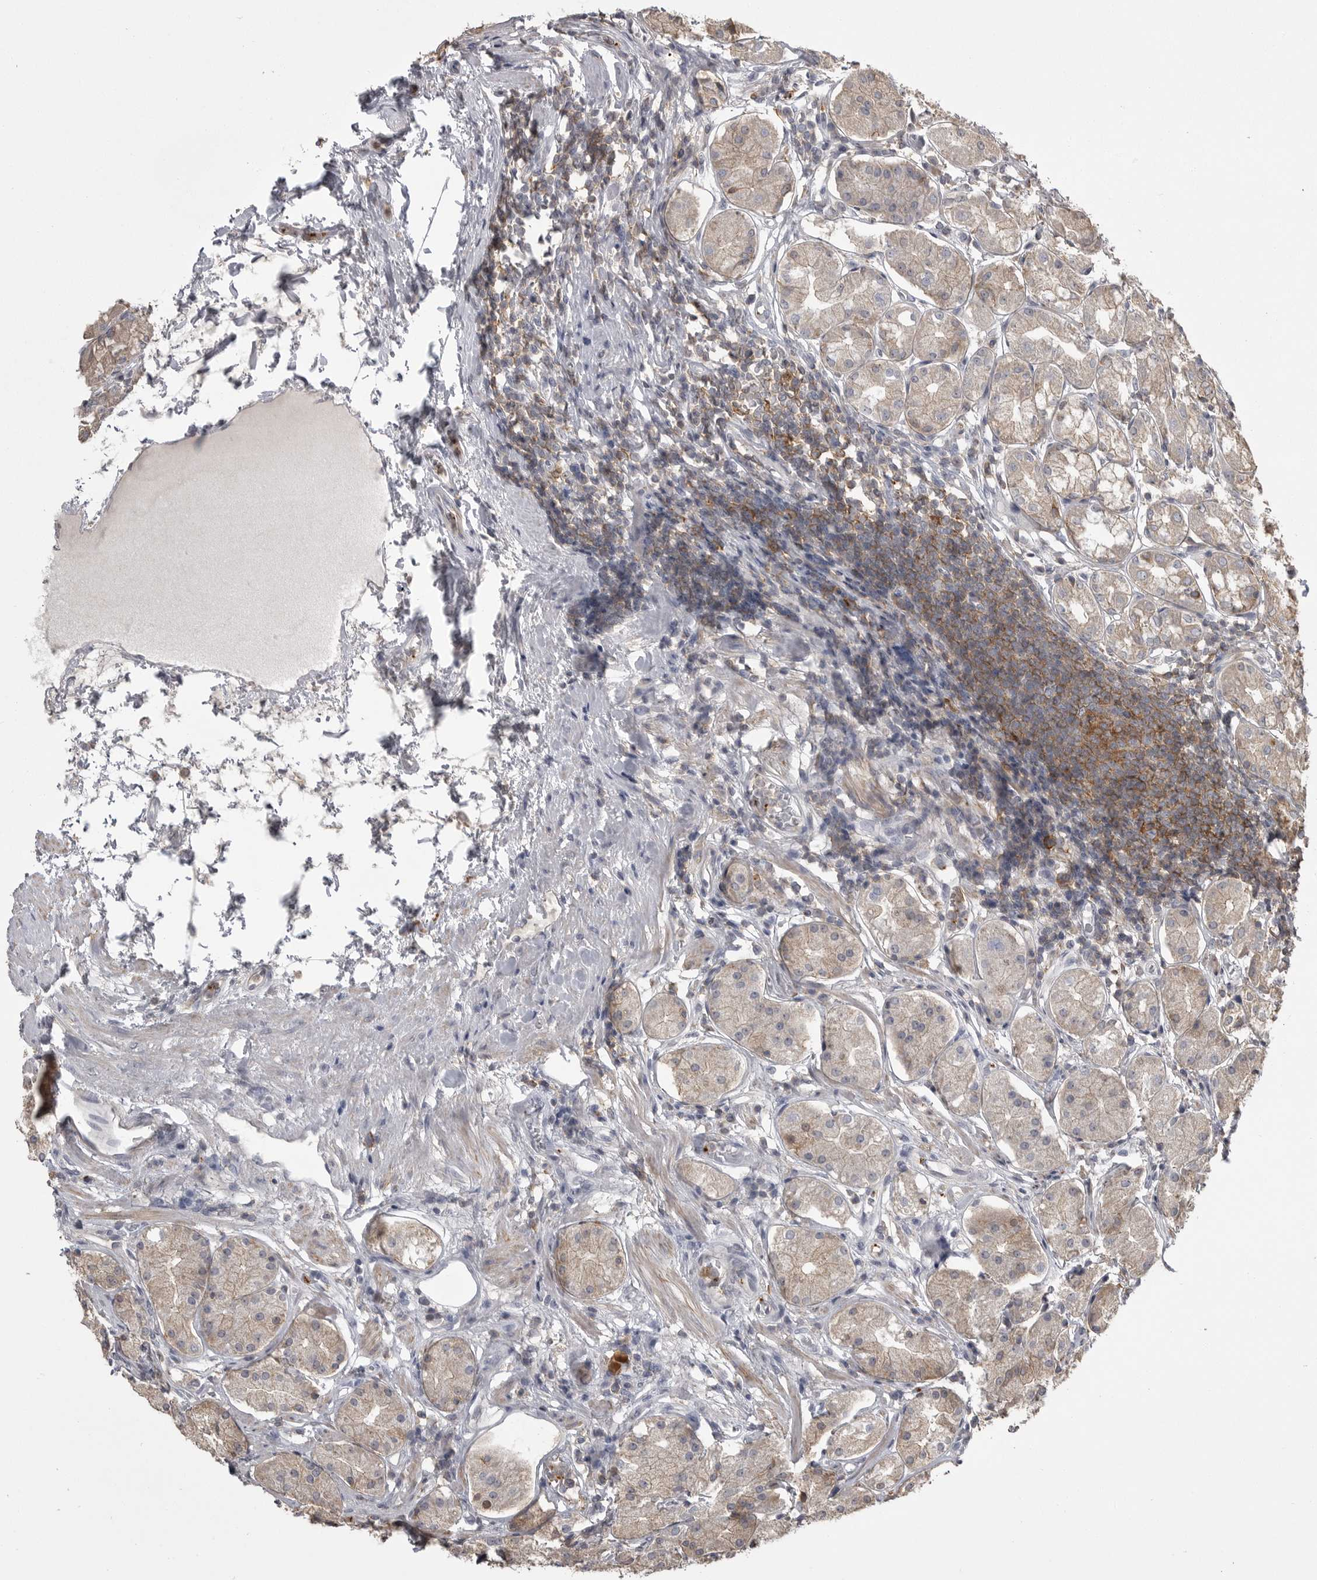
{"staining": {"intensity": "moderate", "quantity": "<25%", "location": "cytoplasmic/membranous"}, "tissue": "stomach", "cell_type": "Glandular cells", "image_type": "normal", "snomed": [{"axis": "morphology", "description": "Normal tissue, NOS"}, {"axis": "topography", "description": "Stomach, lower"}], "caption": "There is low levels of moderate cytoplasmic/membranous positivity in glandular cells of unremarkable stomach, as demonstrated by immunohistochemical staining (brown color).", "gene": "CMTM6", "patient": {"sex": "female", "age": 56}}